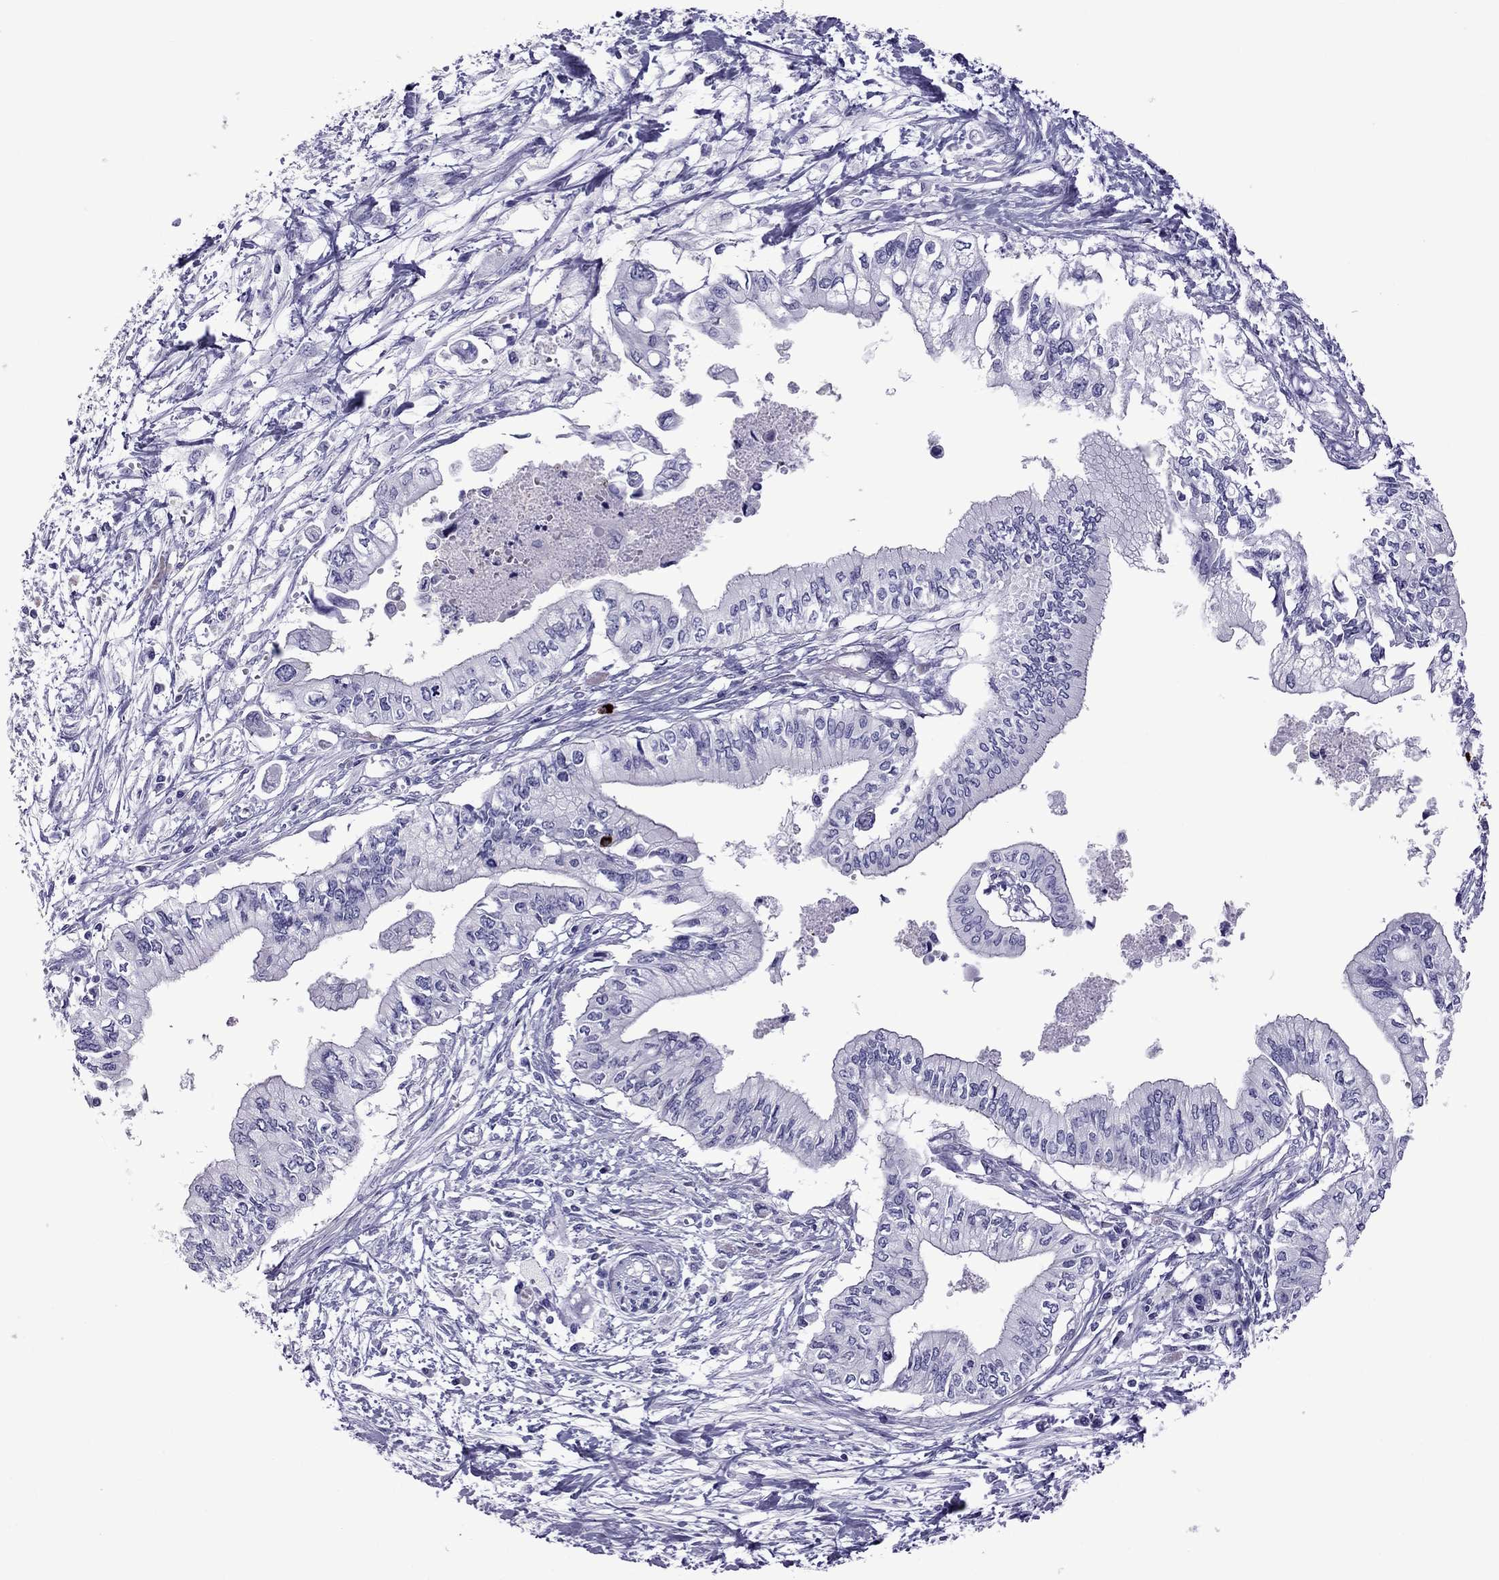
{"staining": {"intensity": "negative", "quantity": "none", "location": "none"}, "tissue": "pancreatic cancer", "cell_type": "Tumor cells", "image_type": "cancer", "snomed": [{"axis": "morphology", "description": "Adenocarcinoma, NOS"}, {"axis": "topography", "description": "Pancreas"}], "caption": "Human adenocarcinoma (pancreatic) stained for a protein using IHC demonstrates no positivity in tumor cells.", "gene": "MYL11", "patient": {"sex": "female", "age": 61}}